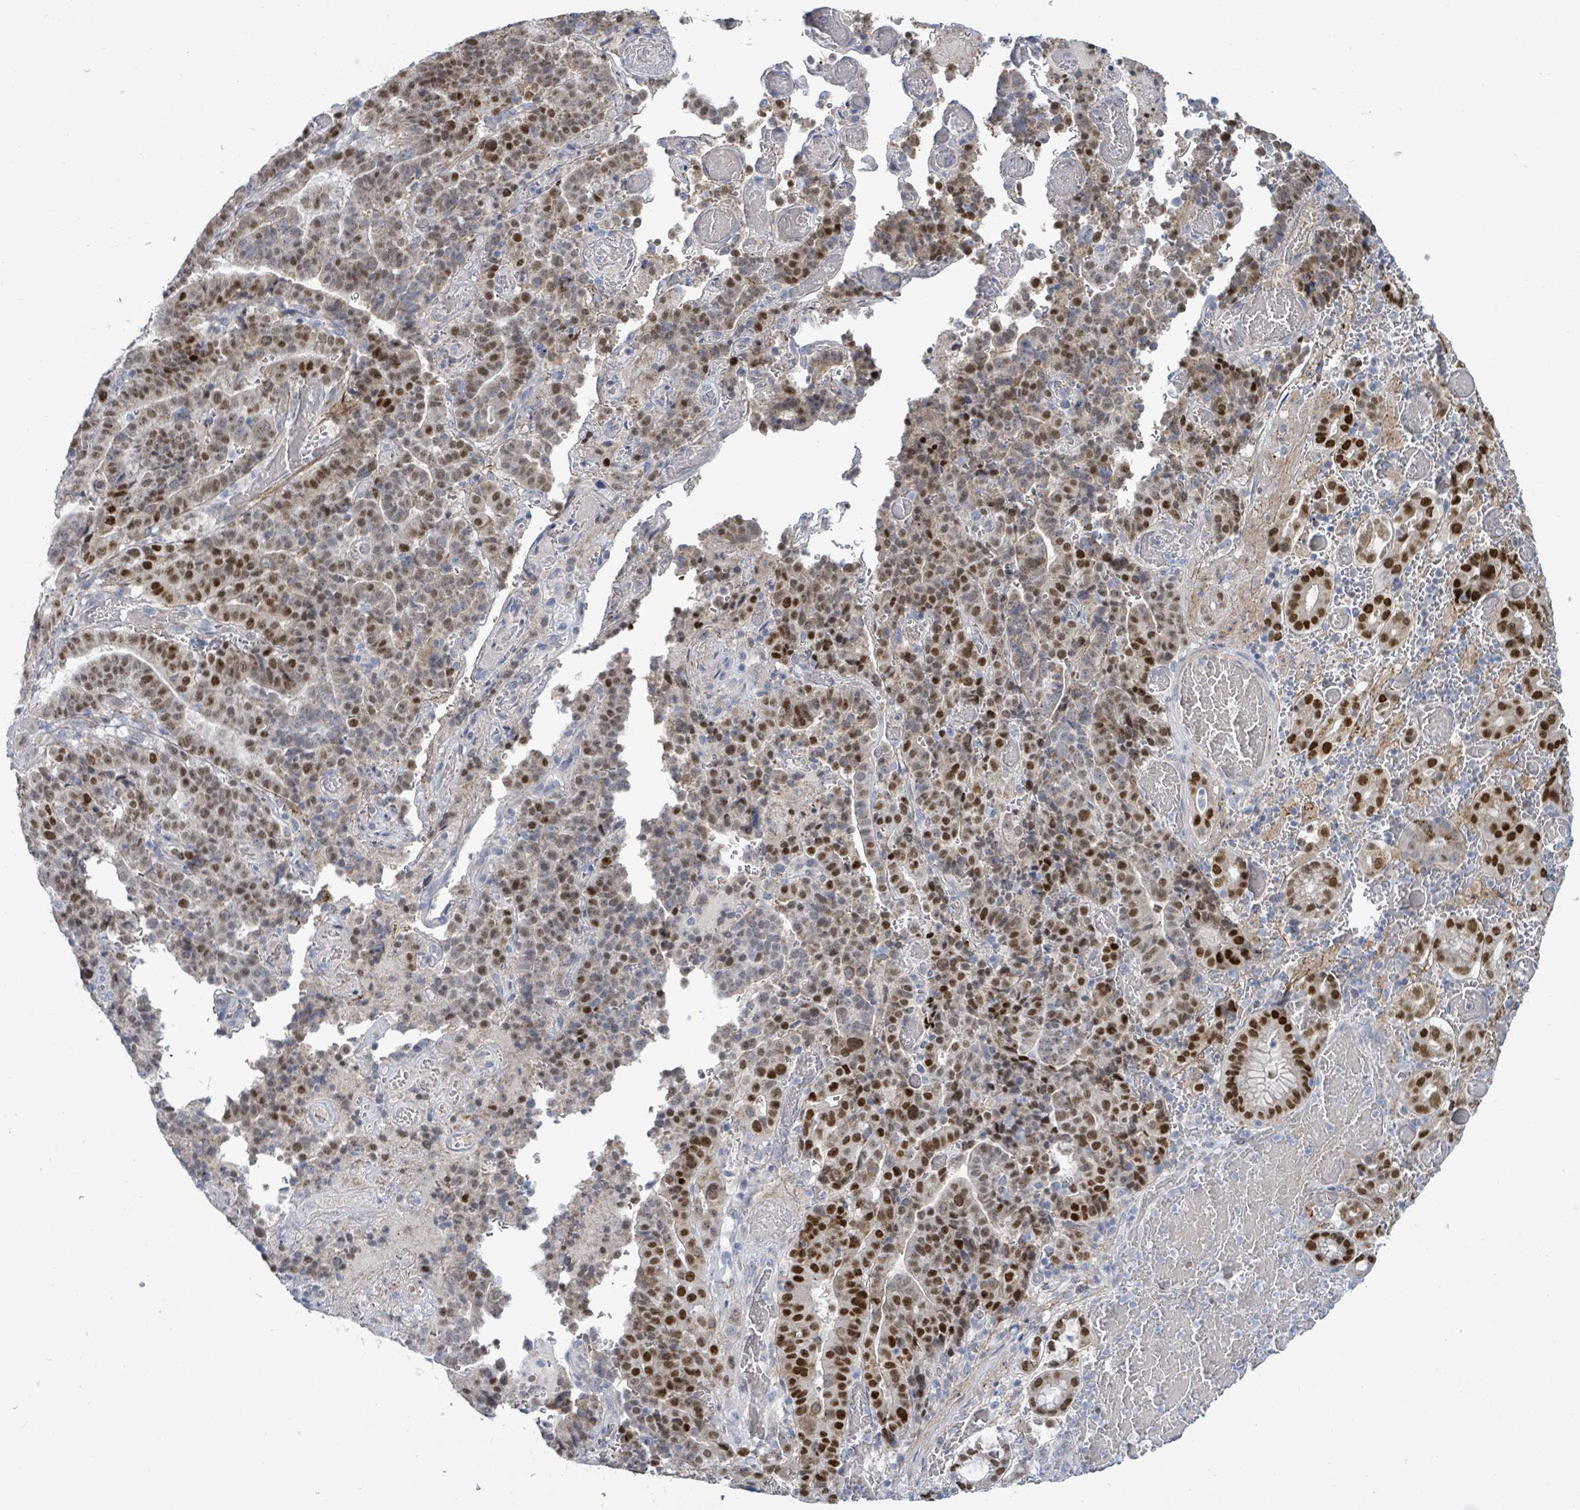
{"staining": {"intensity": "strong", "quantity": "25%-75%", "location": "nuclear"}, "tissue": "stomach cancer", "cell_type": "Tumor cells", "image_type": "cancer", "snomed": [{"axis": "morphology", "description": "Adenocarcinoma, NOS"}, {"axis": "topography", "description": "Stomach"}], "caption": "Stomach cancer (adenocarcinoma) stained for a protein (brown) shows strong nuclear positive positivity in approximately 25%-75% of tumor cells.", "gene": "ZFPM1", "patient": {"sex": "male", "age": 48}}